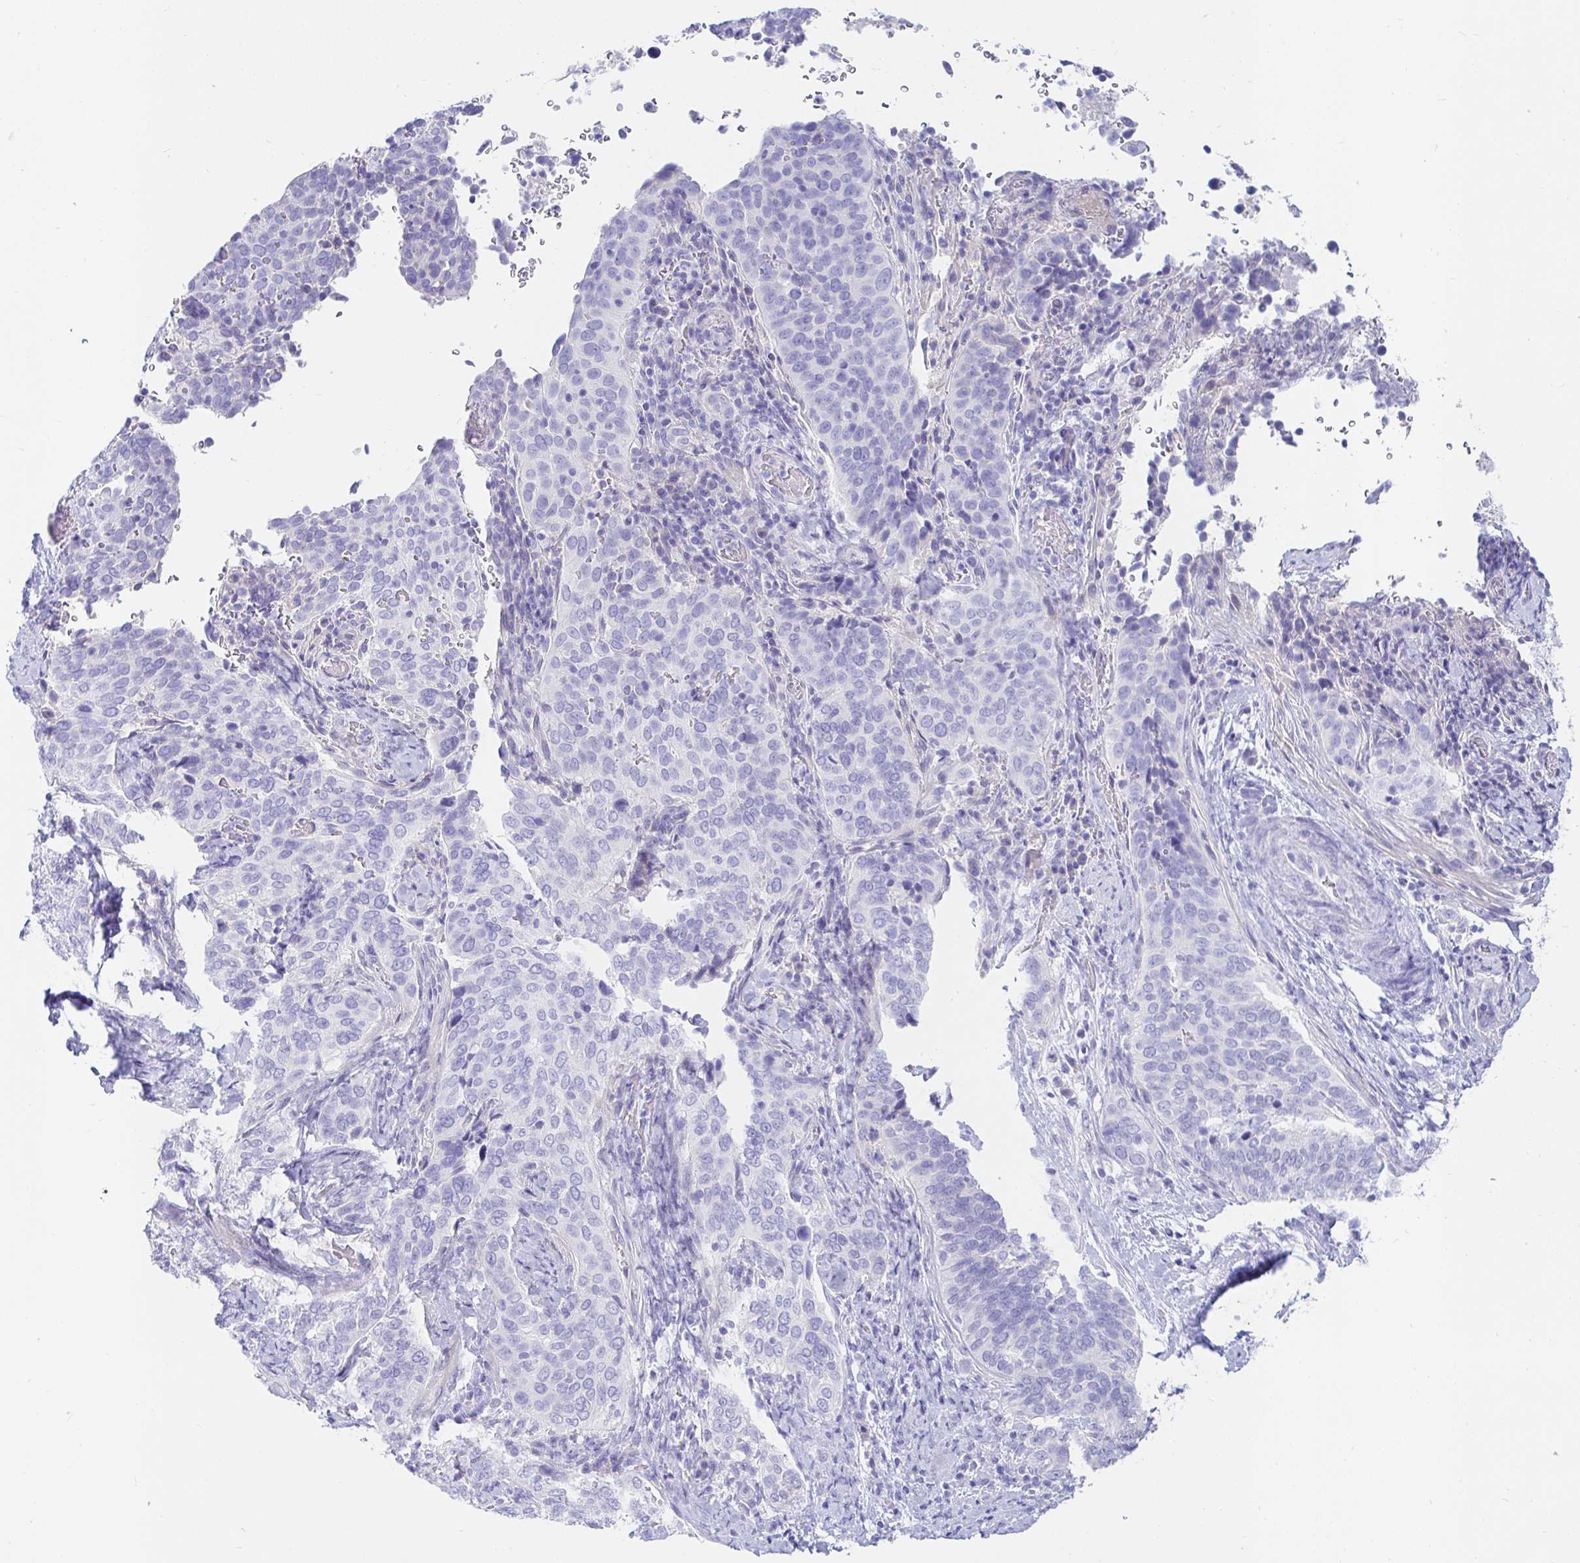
{"staining": {"intensity": "negative", "quantity": "none", "location": "none"}, "tissue": "cervical cancer", "cell_type": "Tumor cells", "image_type": "cancer", "snomed": [{"axis": "morphology", "description": "Squamous cell carcinoma, NOS"}, {"axis": "topography", "description": "Cervix"}], "caption": "Immunohistochemical staining of cervical squamous cell carcinoma reveals no significant staining in tumor cells. (DAB (3,3'-diaminobenzidine) IHC with hematoxylin counter stain).", "gene": "NR2E1", "patient": {"sex": "female", "age": 38}}